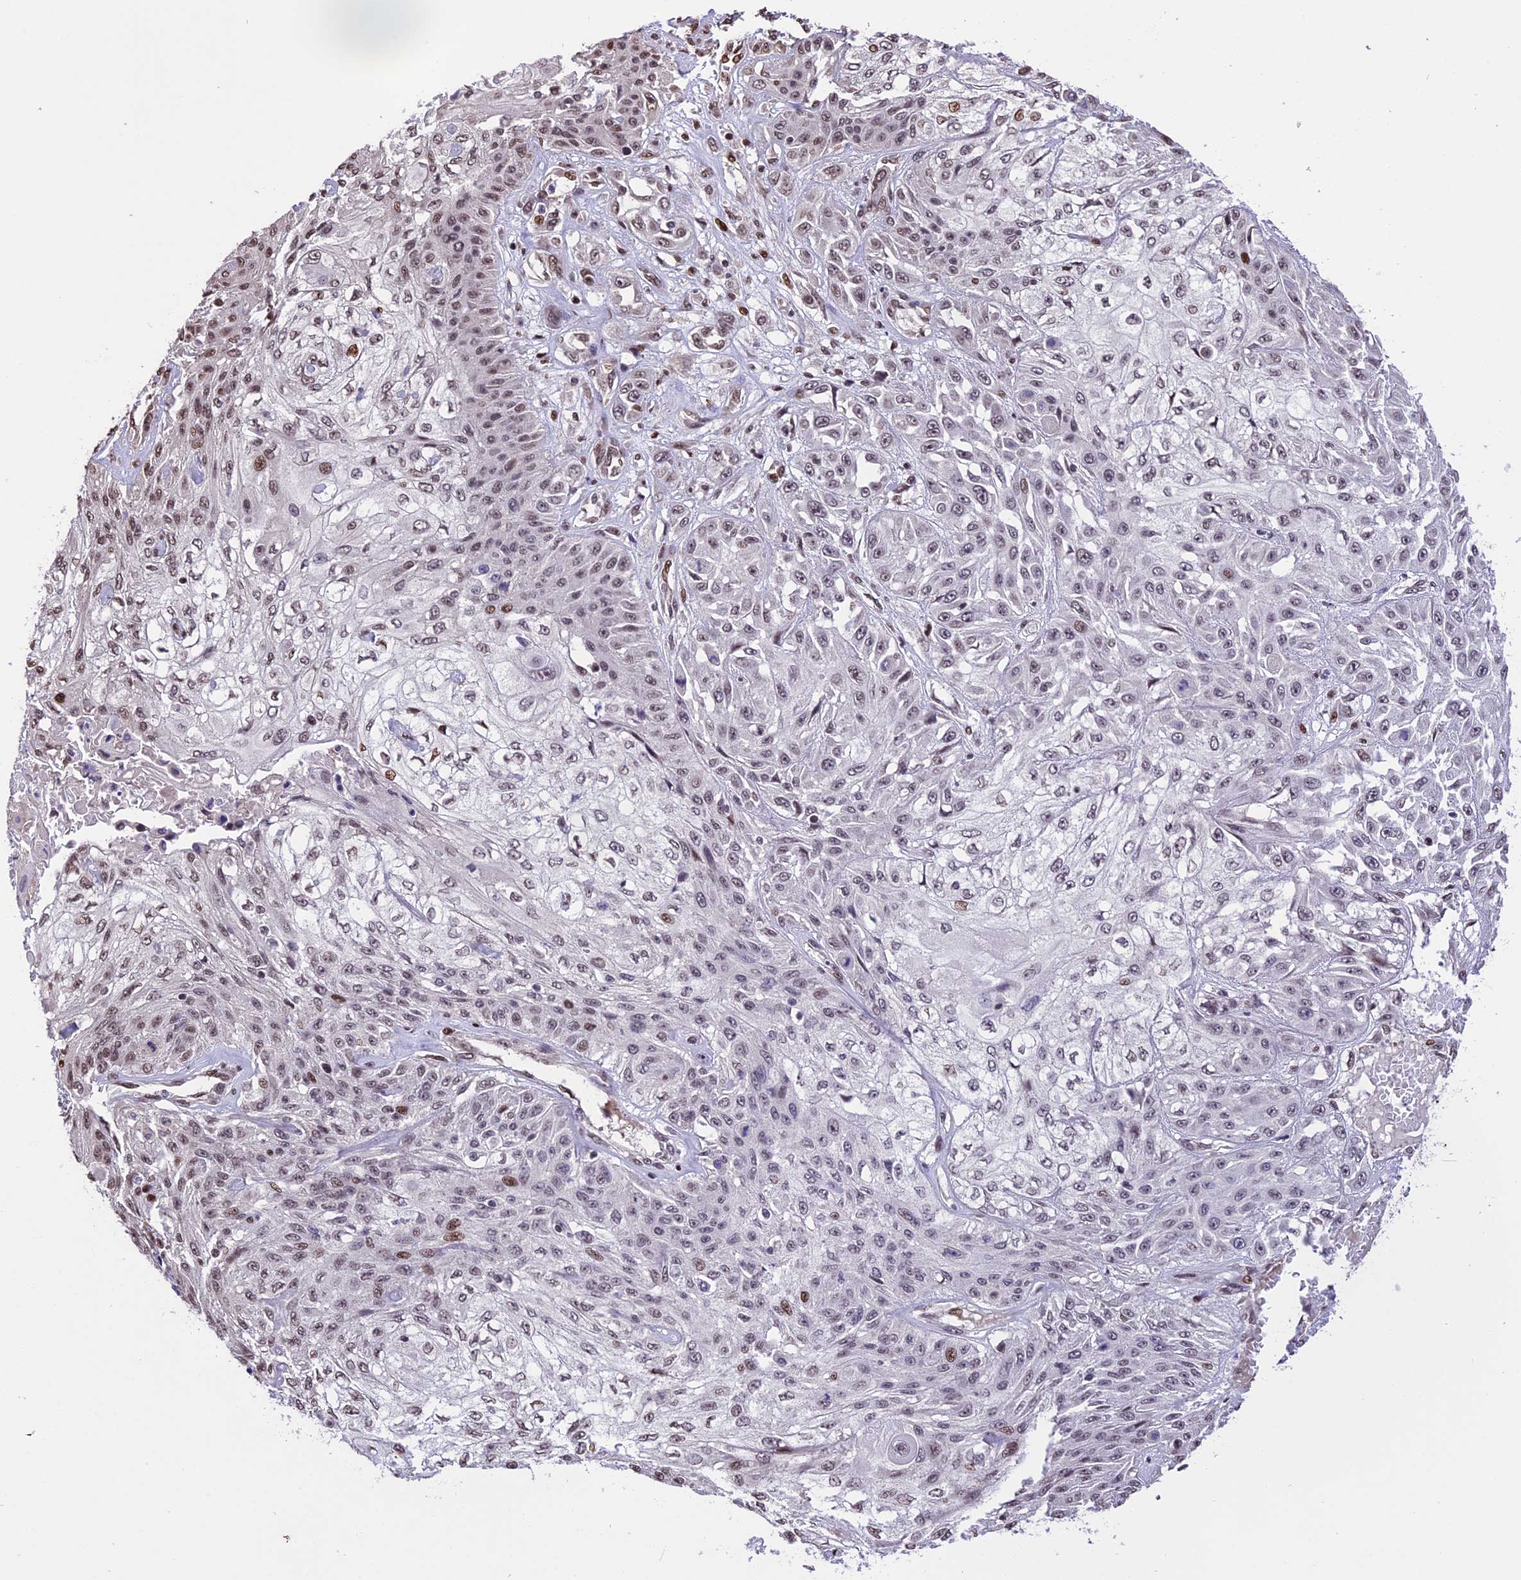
{"staining": {"intensity": "moderate", "quantity": "25%-75%", "location": "nuclear"}, "tissue": "skin cancer", "cell_type": "Tumor cells", "image_type": "cancer", "snomed": [{"axis": "morphology", "description": "Squamous cell carcinoma, NOS"}, {"axis": "morphology", "description": "Squamous cell carcinoma, metastatic, NOS"}, {"axis": "topography", "description": "Skin"}, {"axis": "topography", "description": "Lymph node"}], "caption": "This is an image of immunohistochemistry staining of skin metastatic squamous cell carcinoma, which shows moderate expression in the nuclear of tumor cells.", "gene": "POLR3E", "patient": {"sex": "male", "age": 75}}